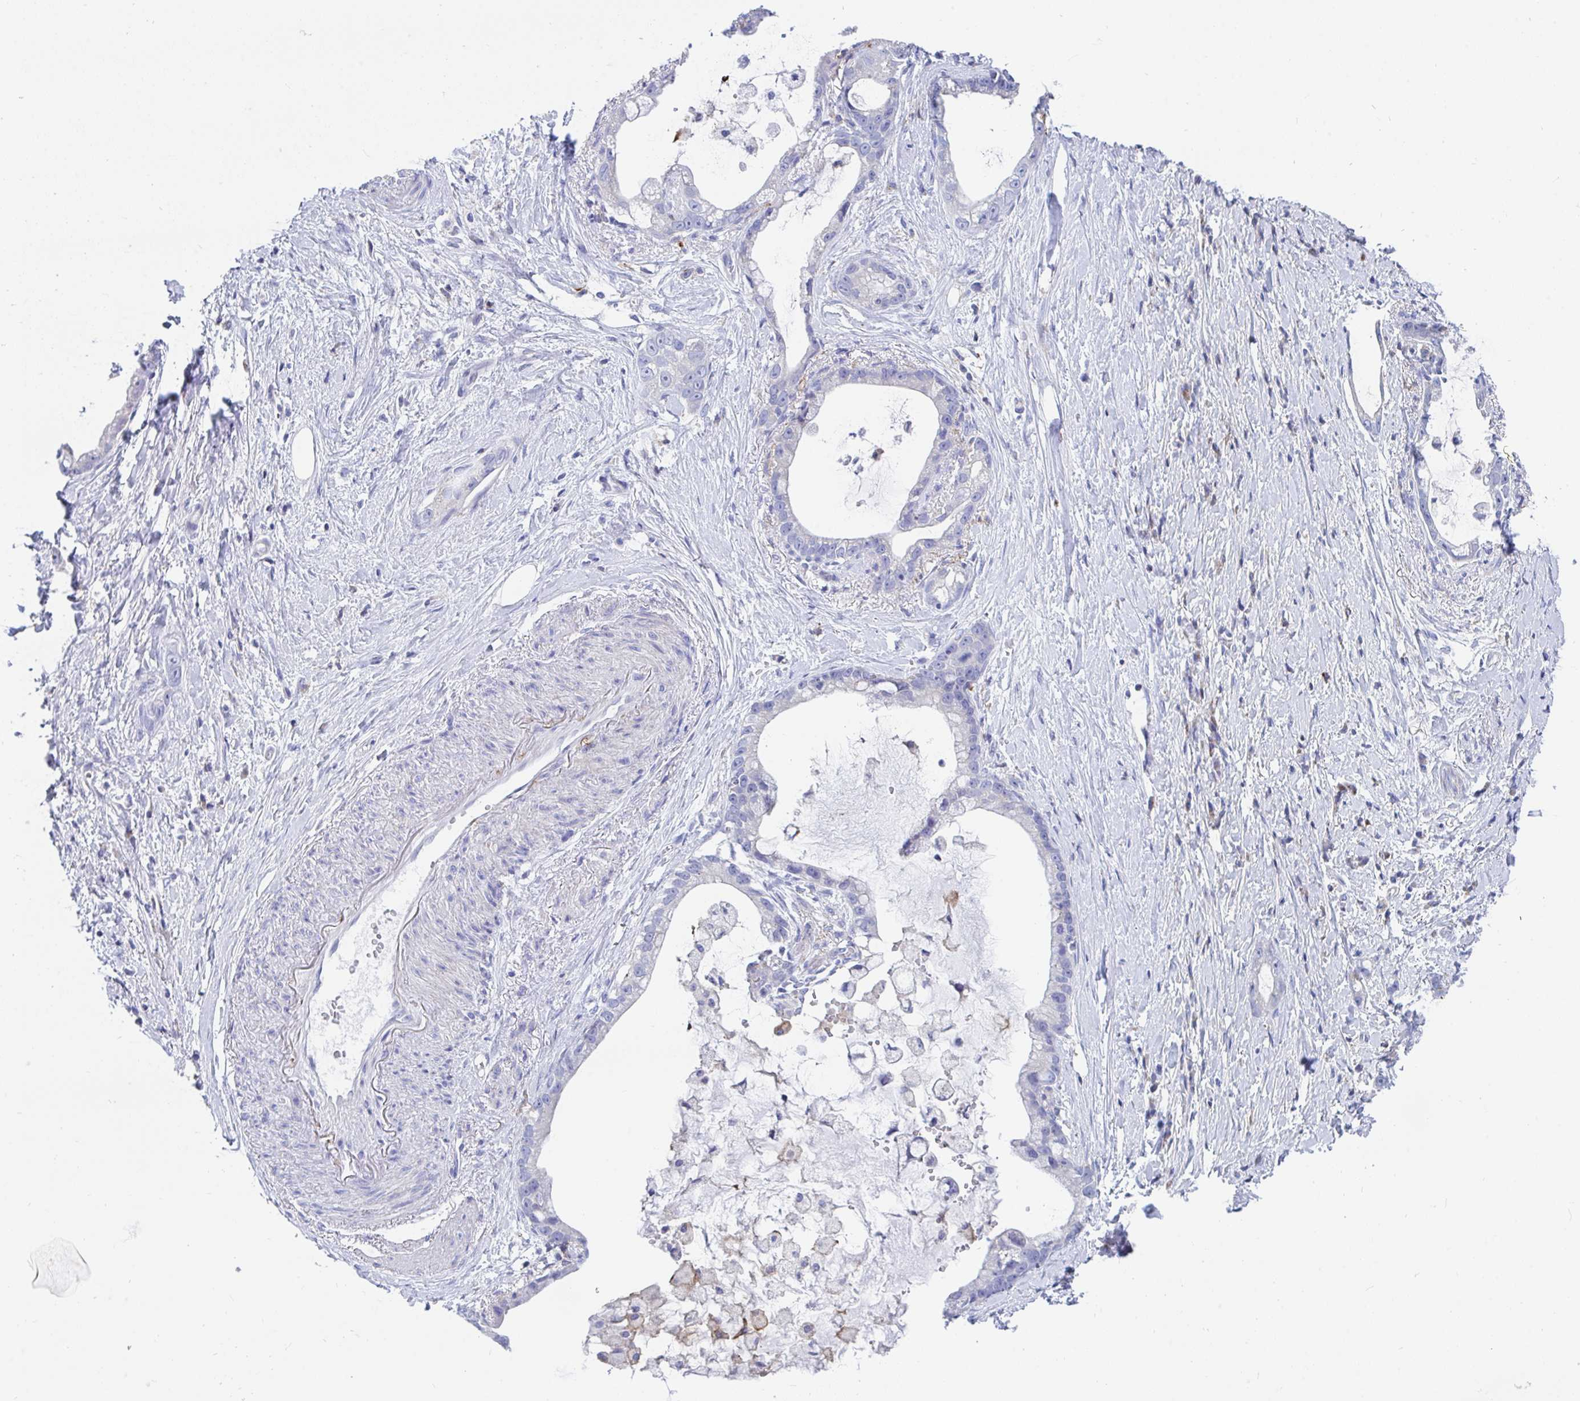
{"staining": {"intensity": "negative", "quantity": "none", "location": "none"}, "tissue": "stomach cancer", "cell_type": "Tumor cells", "image_type": "cancer", "snomed": [{"axis": "morphology", "description": "Adenocarcinoma, NOS"}, {"axis": "topography", "description": "Stomach"}], "caption": "High power microscopy micrograph of an IHC histopathology image of stomach adenocarcinoma, revealing no significant expression in tumor cells.", "gene": "FRMD3", "patient": {"sex": "male", "age": 55}}